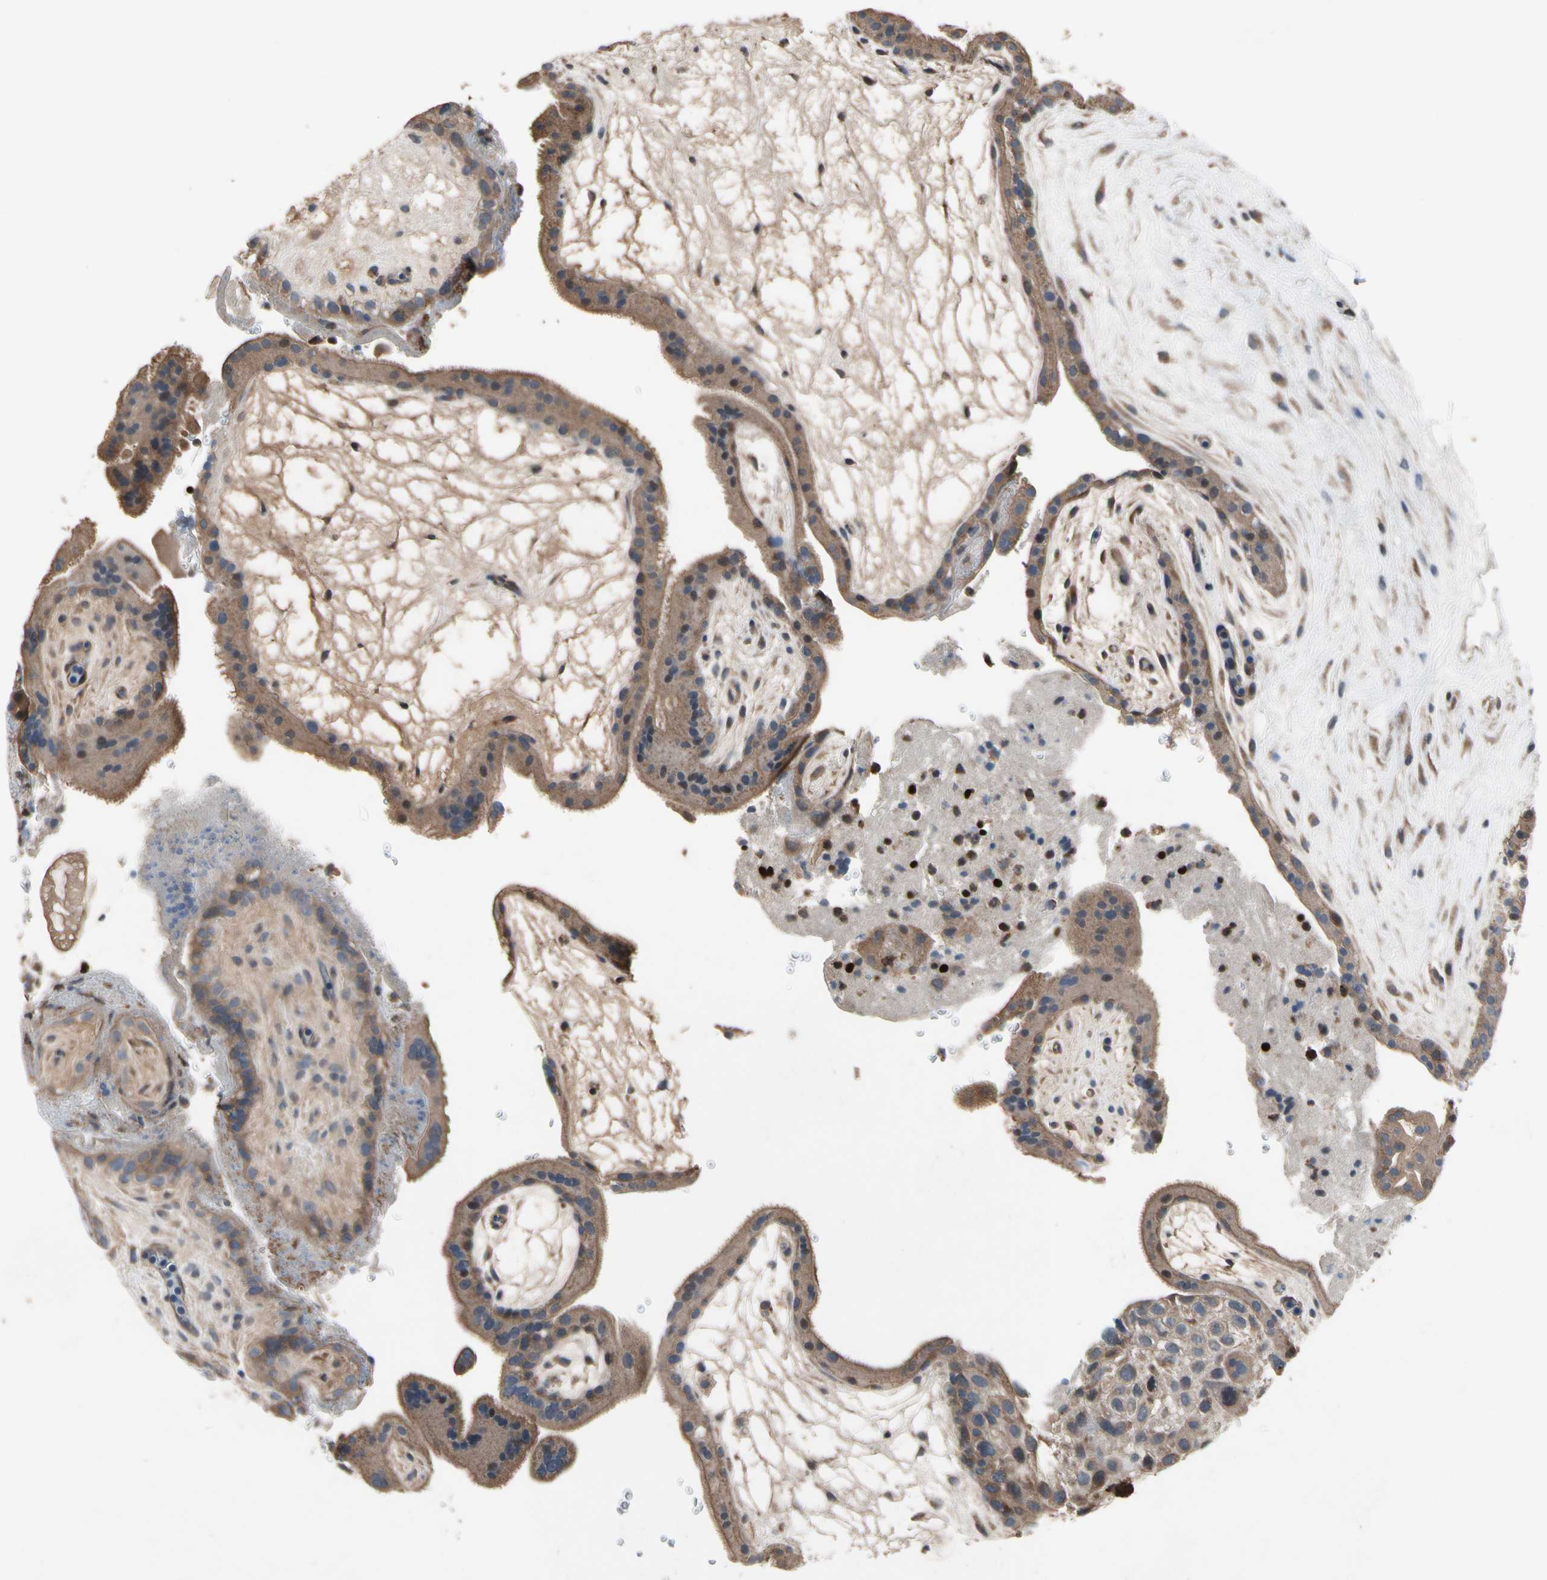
{"staining": {"intensity": "weak", "quantity": ">75%", "location": "cytoplasmic/membranous"}, "tissue": "placenta", "cell_type": "Decidual cells", "image_type": "normal", "snomed": [{"axis": "morphology", "description": "Normal tissue, NOS"}, {"axis": "topography", "description": "Placenta"}], "caption": "Normal placenta demonstrates weak cytoplasmic/membranous expression in about >75% of decidual cells.", "gene": "TBX21", "patient": {"sex": "female", "age": 19}}